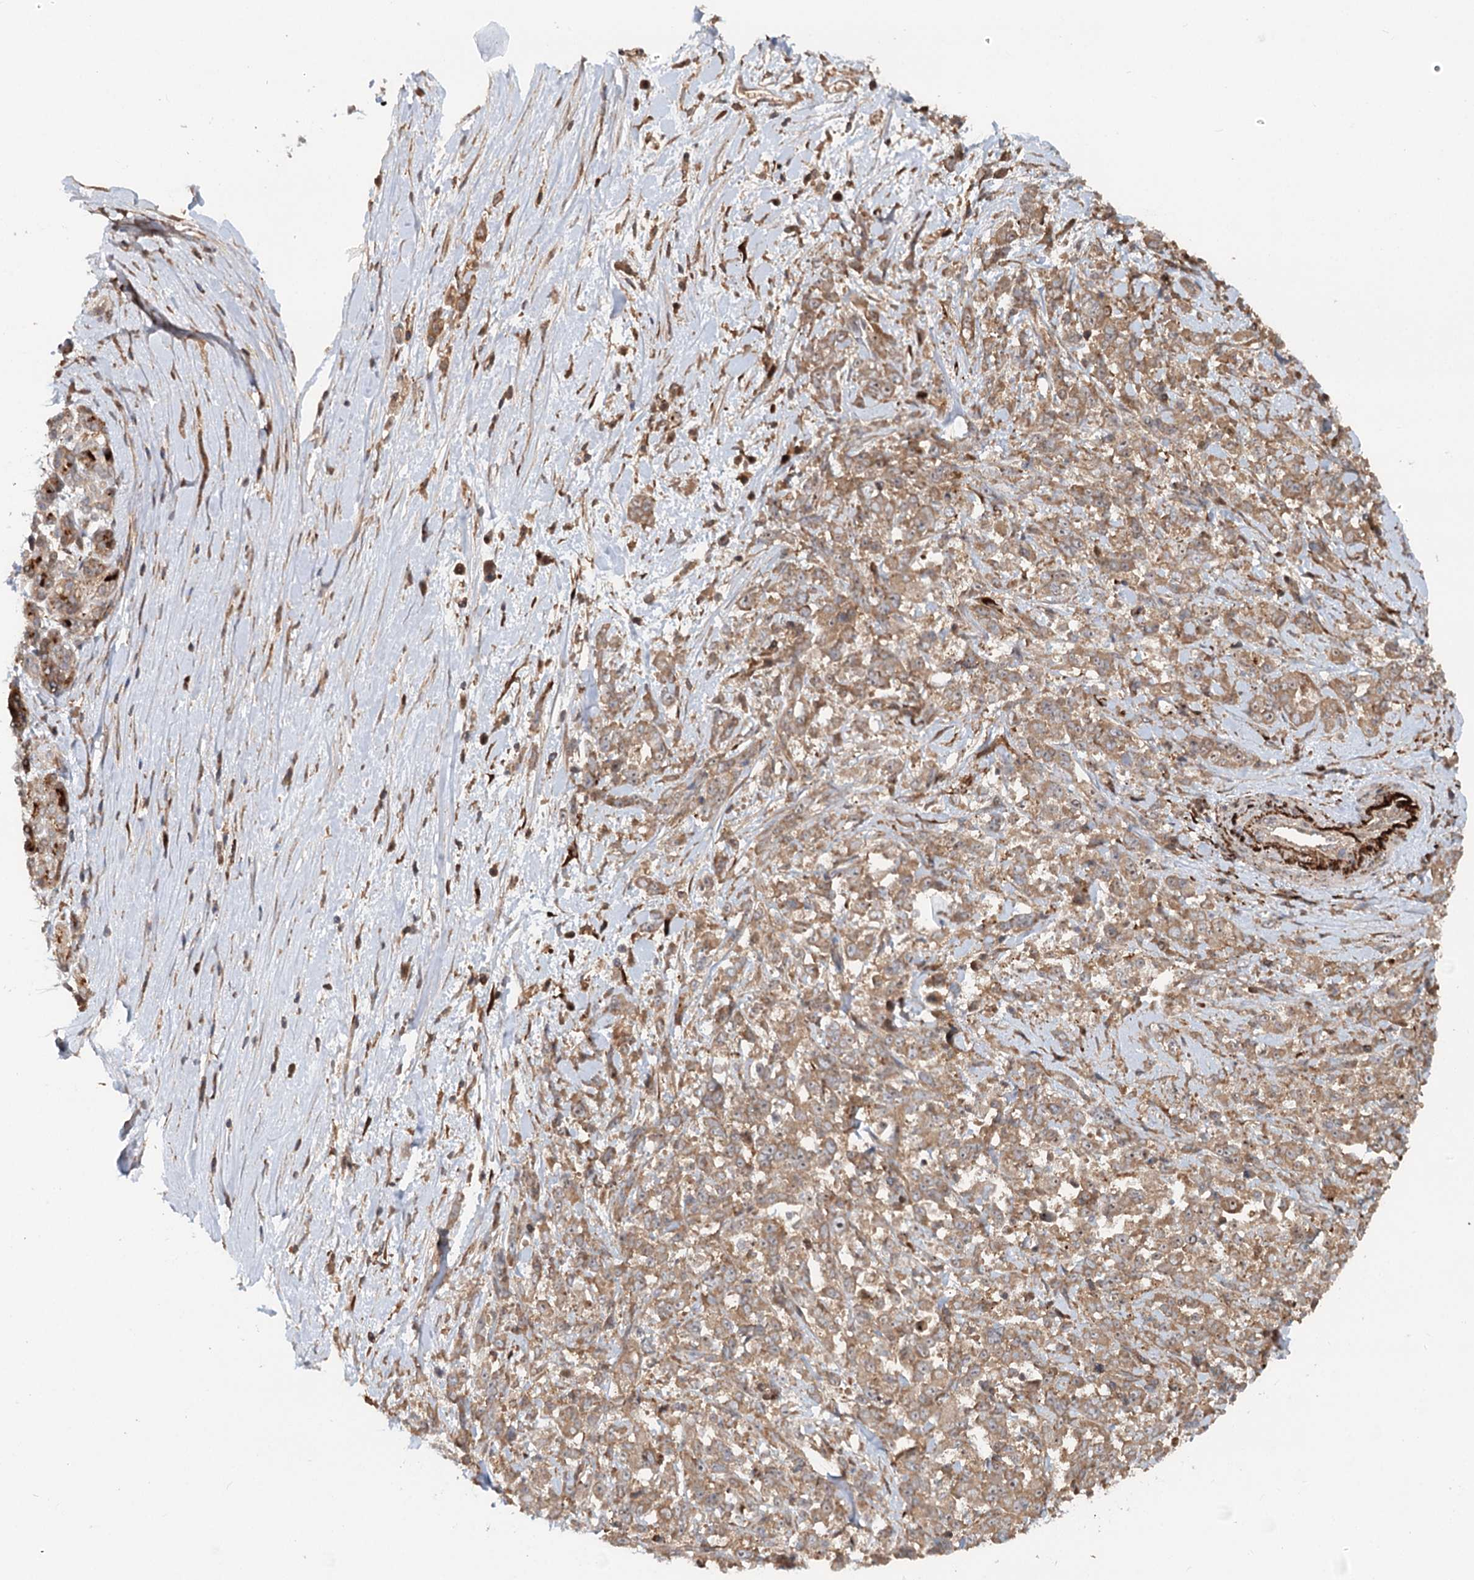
{"staining": {"intensity": "moderate", "quantity": ">75%", "location": "cytoplasmic/membranous"}, "tissue": "pancreatic cancer", "cell_type": "Tumor cells", "image_type": "cancer", "snomed": [{"axis": "morphology", "description": "Normal tissue, NOS"}, {"axis": "morphology", "description": "Adenocarcinoma, NOS"}, {"axis": "topography", "description": "Pancreas"}], "caption": "Moderate cytoplasmic/membranous protein positivity is appreciated in approximately >75% of tumor cells in pancreatic cancer (adenocarcinoma). Ihc stains the protein in brown and the nuclei are stained blue.", "gene": "RNF111", "patient": {"sex": "female", "age": 64}}